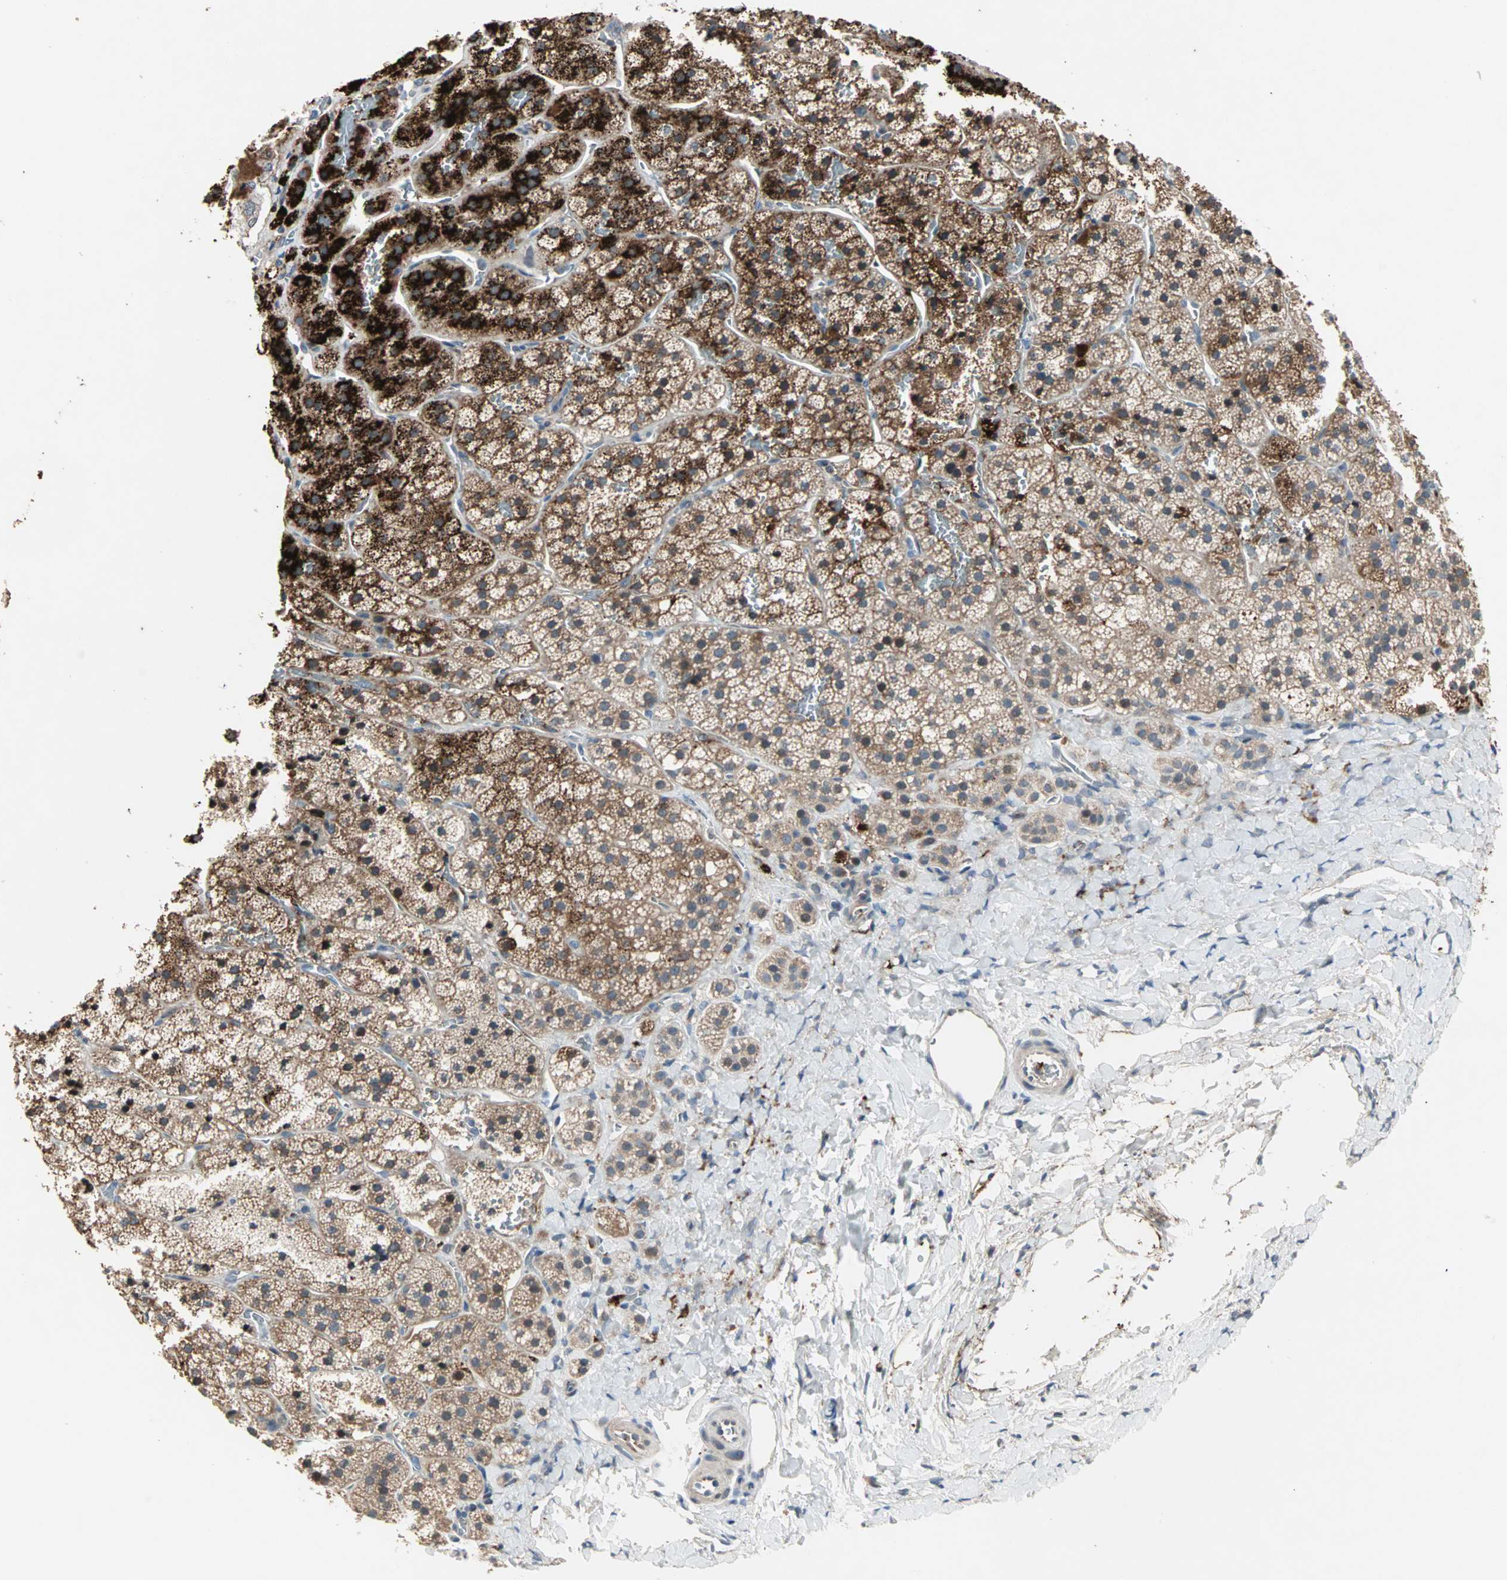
{"staining": {"intensity": "strong", "quantity": ">75%", "location": "cytoplasmic/membranous"}, "tissue": "adrenal gland", "cell_type": "Glandular cells", "image_type": "normal", "snomed": [{"axis": "morphology", "description": "Normal tissue, NOS"}, {"axis": "topography", "description": "Adrenal gland"}], "caption": "DAB (3,3'-diaminobenzidine) immunohistochemical staining of normal human adrenal gland demonstrates strong cytoplasmic/membranous protein staining in approximately >75% of glandular cells.", "gene": "PROS1", "patient": {"sex": "female", "age": 44}}